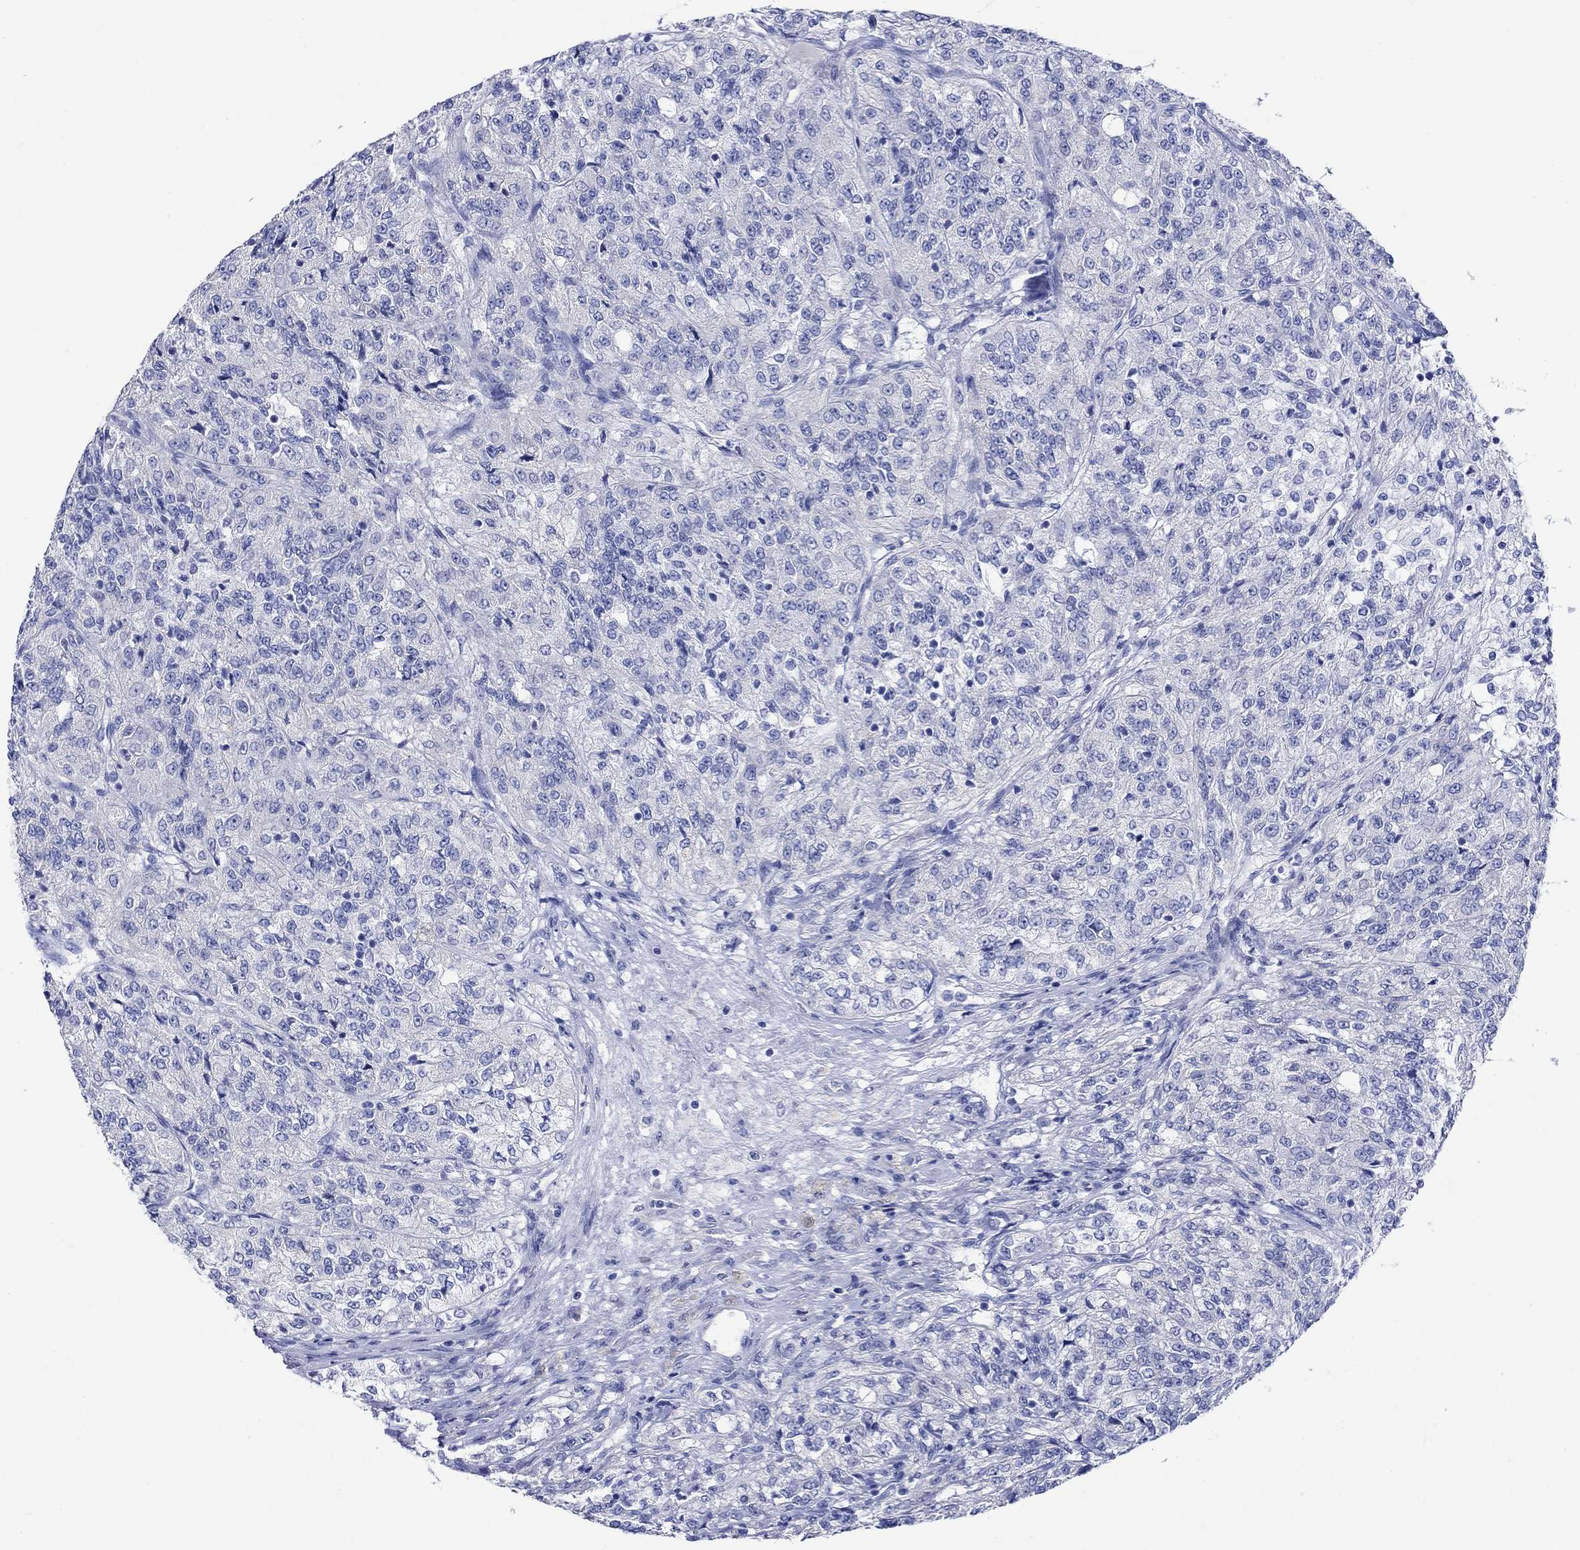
{"staining": {"intensity": "negative", "quantity": "none", "location": "none"}, "tissue": "renal cancer", "cell_type": "Tumor cells", "image_type": "cancer", "snomed": [{"axis": "morphology", "description": "Adenocarcinoma, NOS"}, {"axis": "topography", "description": "Kidney"}], "caption": "There is no significant positivity in tumor cells of renal adenocarcinoma. (DAB immunohistochemistry (IHC) with hematoxylin counter stain).", "gene": "P2RY6", "patient": {"sex": "female", "age": 63}}